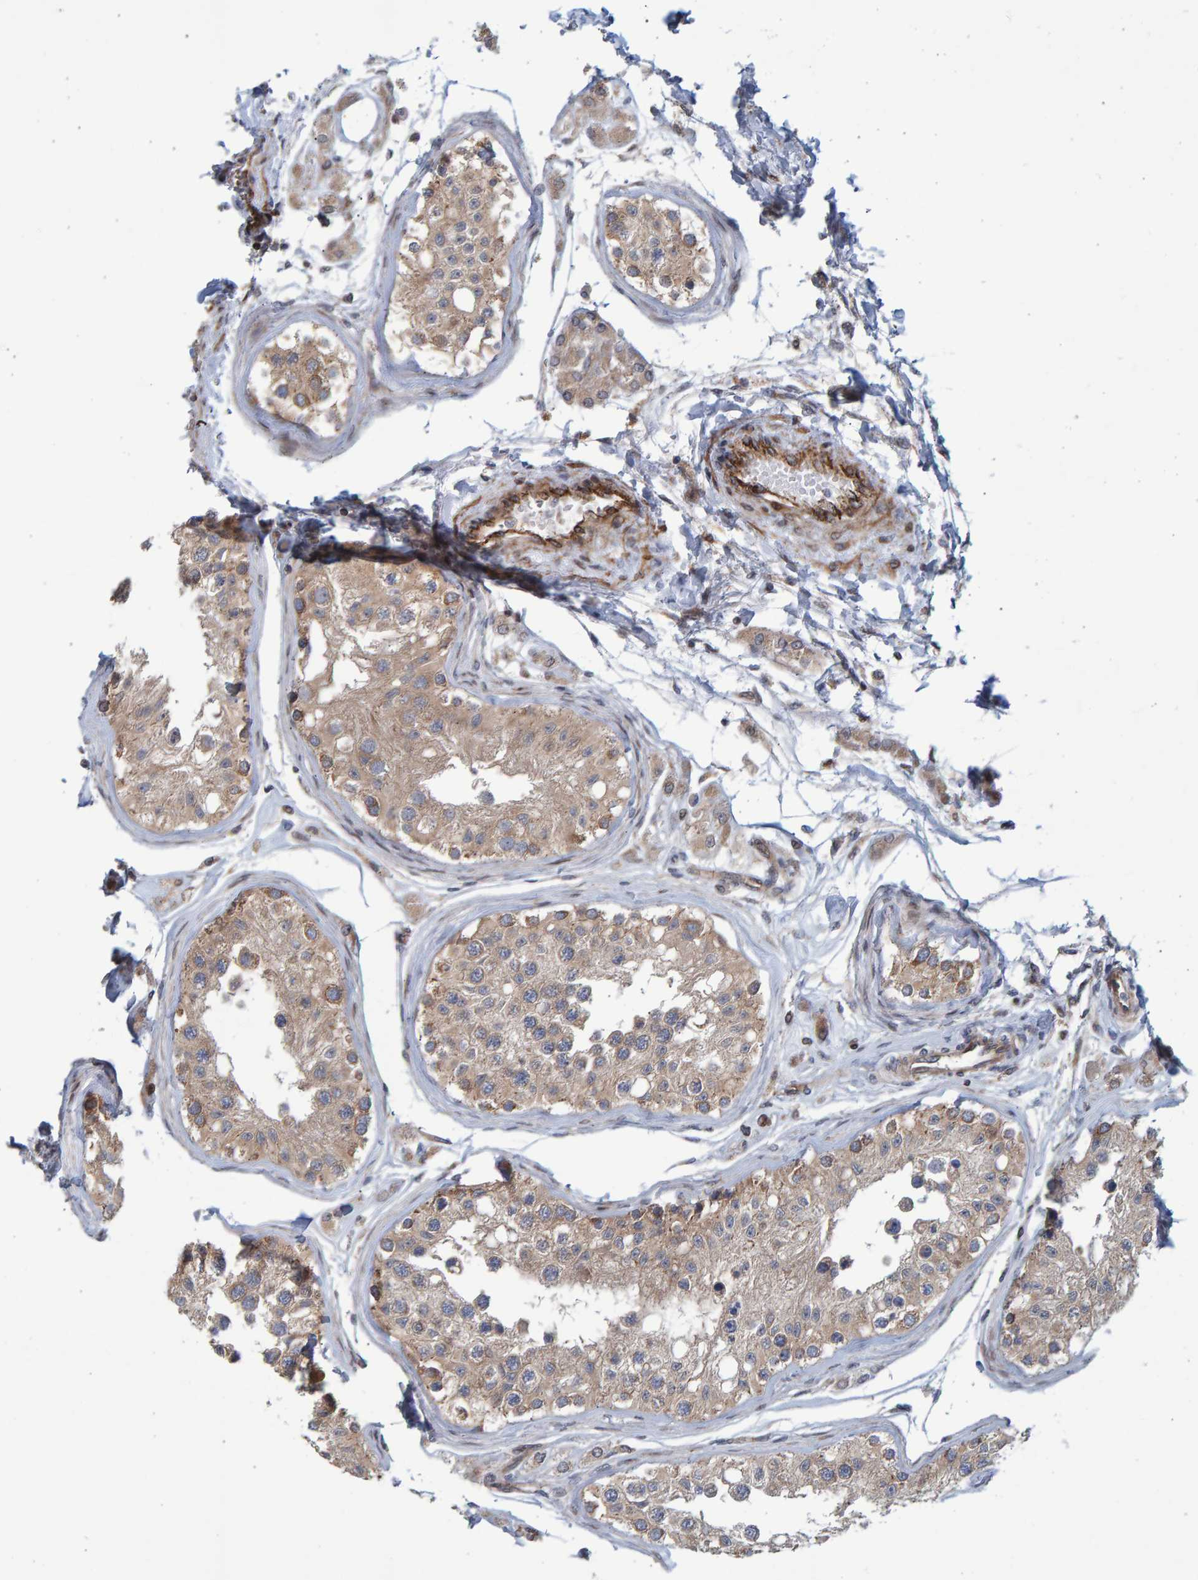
{"staining": {"intensity": "weak", "quantity": ">75%", "location": "cytoplasmic/membranous"}, "tissue": "testis", "cell_type": "Cells in seminiferous ducts", "image_type": "normal", "snomed": [{"axis": "morphology", "description": "Normal tissue, NOS"}, {"axis": "morphology", "description": "Adenocarcinoma, metastatic, NOS"}, {"axis": "topography", "description": "Testis"}], "caption": "This is a micrograph of immunohistochemistry staining of unremarkable testis, which shows weak expression in the cytoplasmic/membranous of cells in seminiferous ducts.", "gene": "LRBA", "patient": {"sex": "male", "age": 26}}